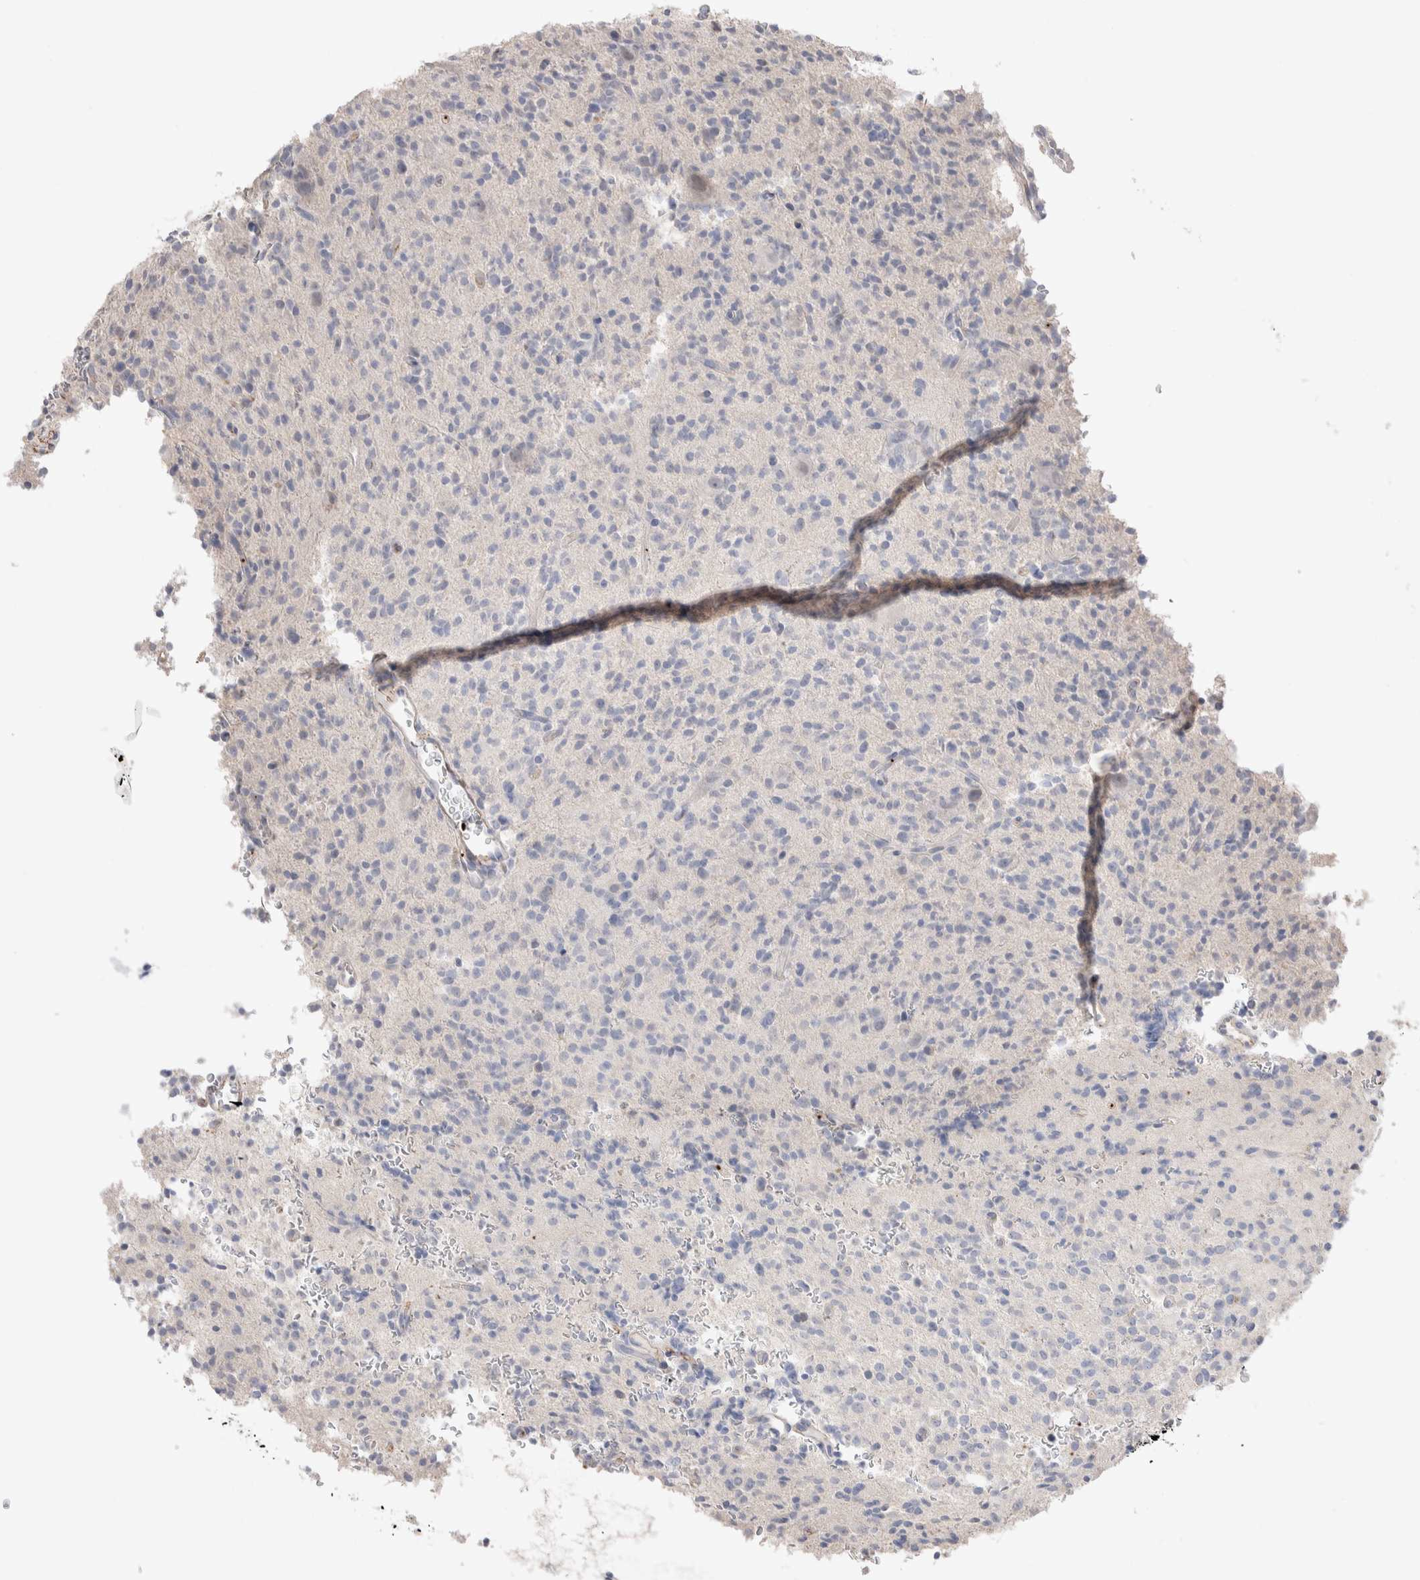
{"staining": {"intensity": "negative", "quantity": "none", "location": "none"}, "tissue": "glioma", "cell_type": "Tumor cells", "image_type": "cancer", "snomed": [{"axis": "morphology", "description": "Glioma, malignant, High grade"}, {"axis": "topography", "description": "Brain"}], "caption": "Immunohistochemical staining of human glioma displays no significant positivity in tumor cells.", "gene": "FFAR2", "patient": {"sex": "male", "age": 34}}